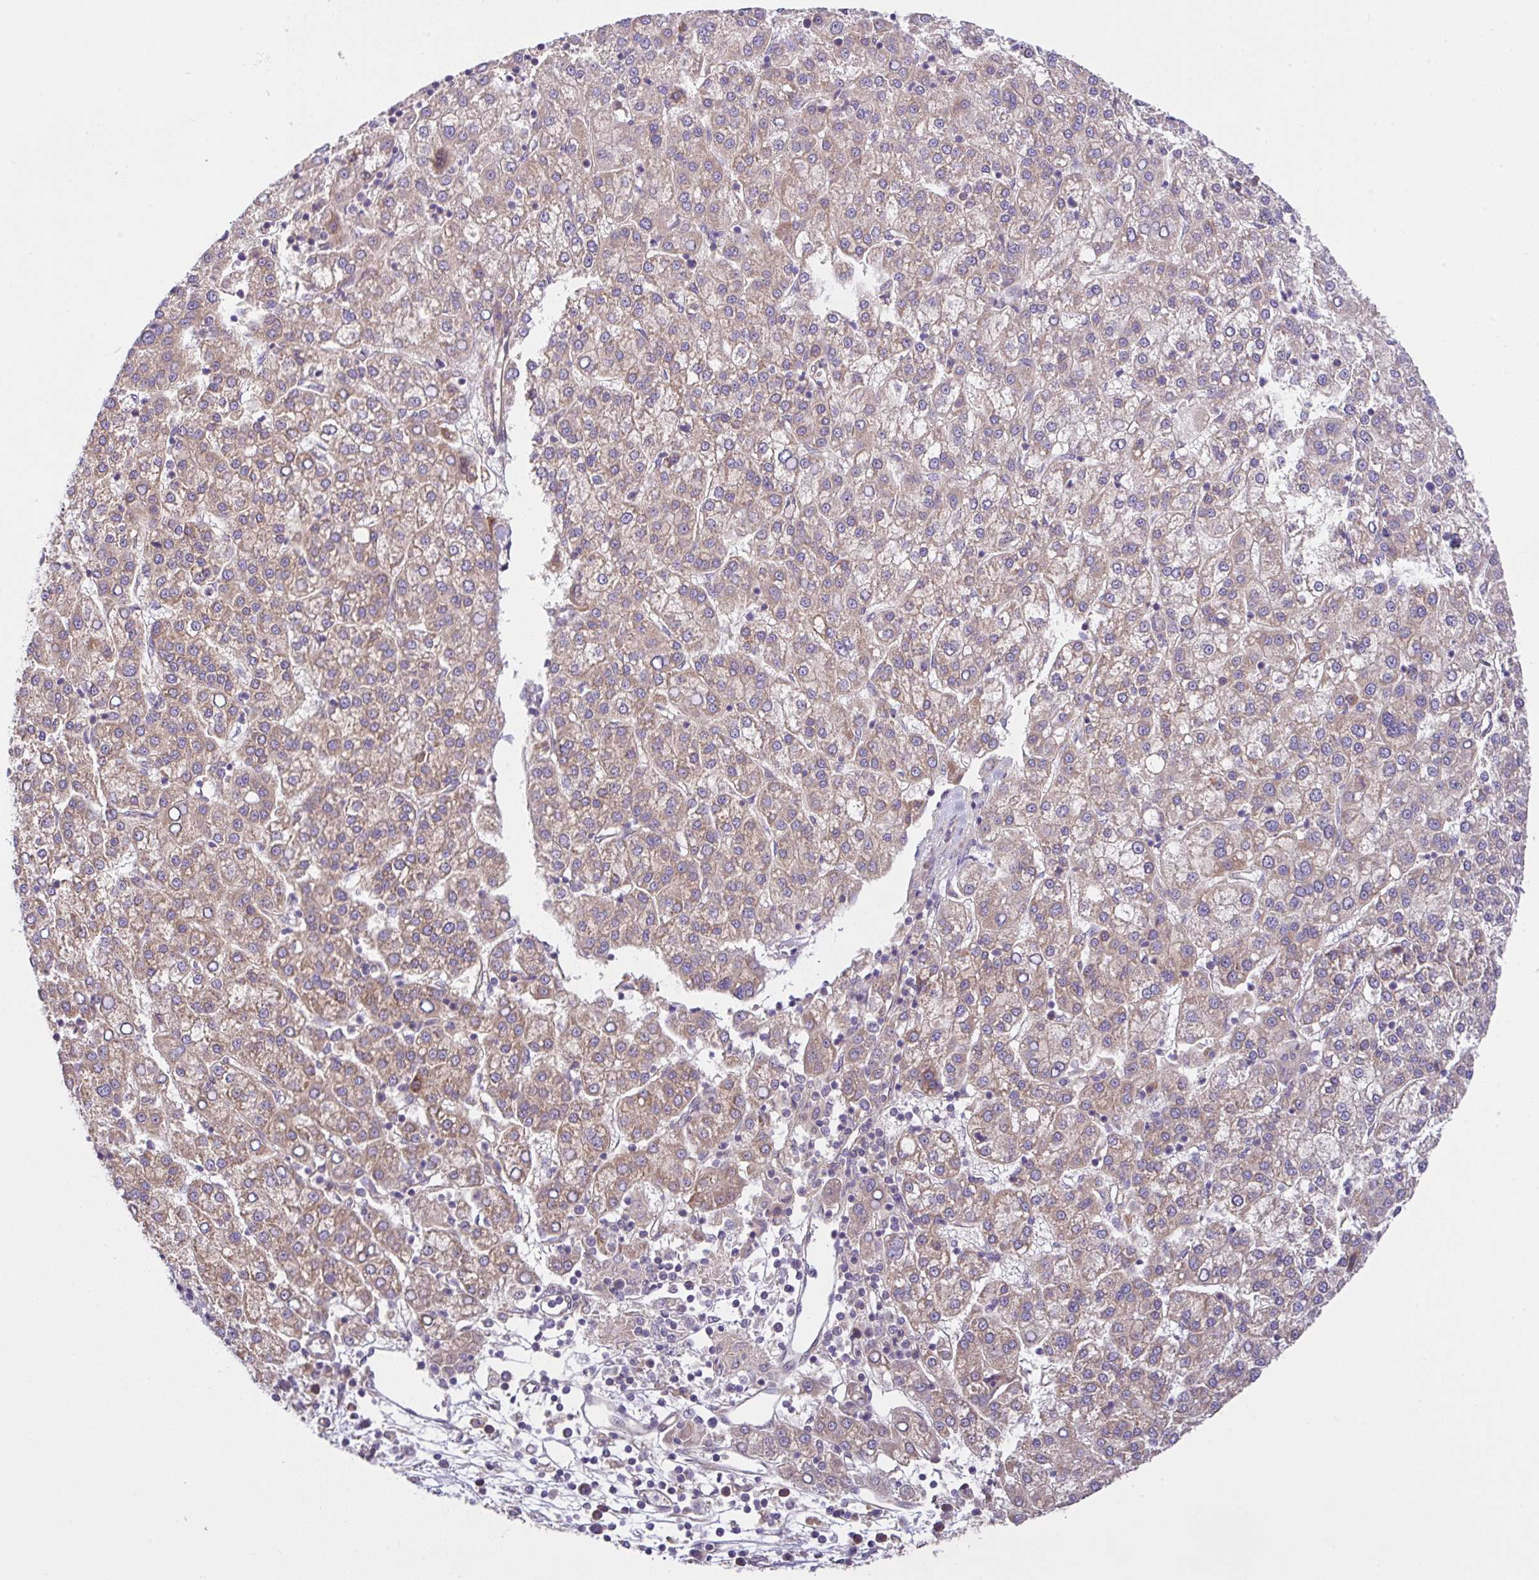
{"staining": {"intensity": "weak", "quantity": ">75%", "location": "cytoplasmic/membranous"}, "tissue": "liver cancer", "cell_type": "Tumor cells", "image_type": "cancer", "snomed": [{"axis": "morphology", "description": "Carcinoma, Hepatocellular, NOS"}, {"axis": "topography", "description": "Liver"}], "caption": "Liver hepatocellular carcinoma tissue demonstrates weak cytoplasmic/membranous expression in about >75% of tumor cells, visualized by immunohistochemistry.", "gene": "UBE4A", "patient": {"sex": "female", "age": 58}}